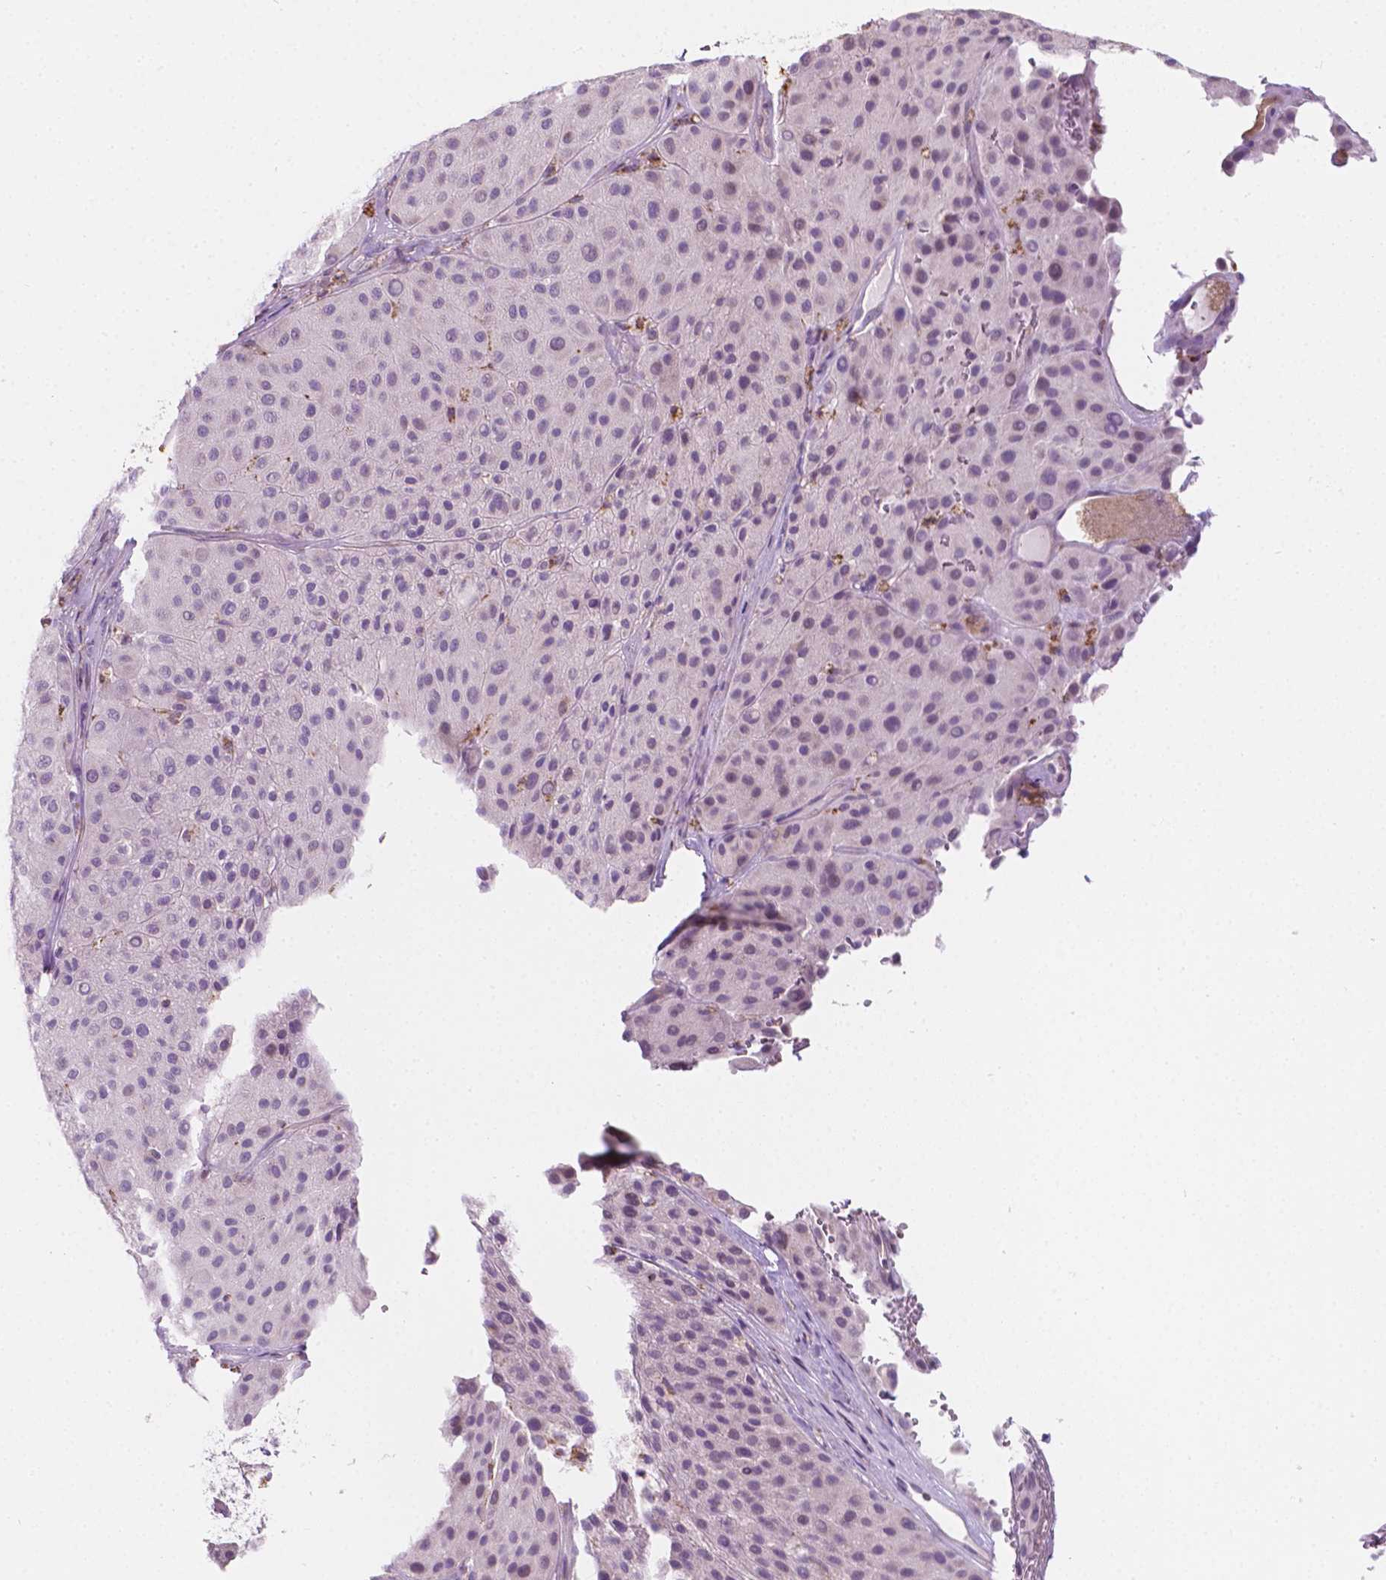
{"staining": {"intensity": "negative", "quantity": "none", "location": "none"}, "tissue": "melanoma", "cell_type": "Tumor cells", "image_type": "cancer", "snomed": [{"axis": "morphology", "description": "Malignant melanoma, Metastatic site"}, {"axis": "topography", "description": "Smooth muscle"}], "caption": "IHC photomicrograph of melanoma stained for a protein (brown), which shows no staining in tumor cells.", "gene": "NOS1AP", "patient": {"sex": "male", "age": 41}}